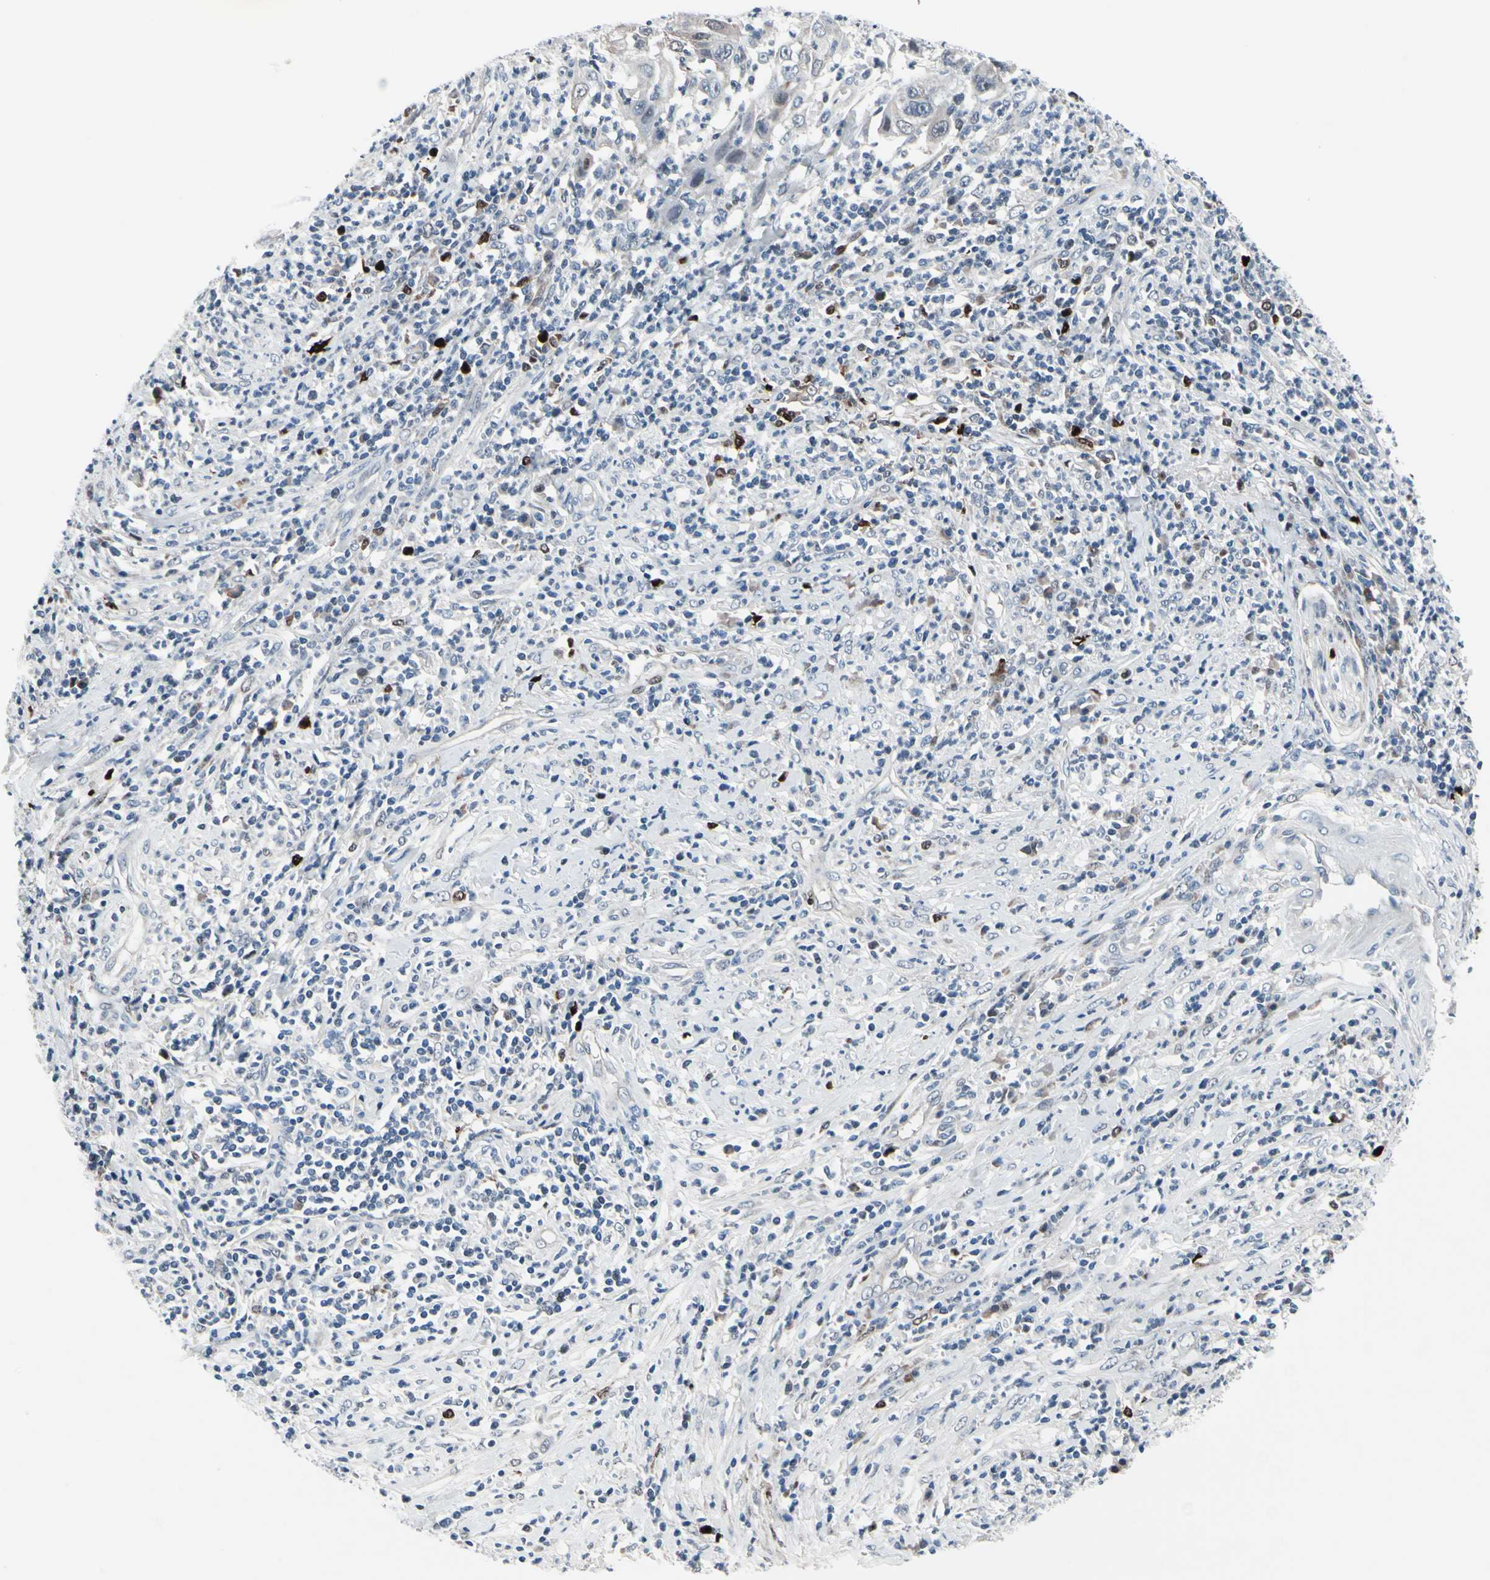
{"staining": {"intensity": "weak", "quantity": "<25%", "location": "cytoplasmic/membranous"}, "tissue": "cervical cancer", "cell_type": "Tumor cells", "image_type": "cancer", "snomed": [{"axis": "morphology", "description": "Squamous cell carcinoma, NOS"}, {"axis": "topography", "description": "Cervix"}], "caption": "A high-resolution micrograph shows immunohistochemistry (IHC) staining of cervical cancer (squamous cell carcinoma), which shows no significant positivity in tumor cells.", "gene": "TXN", "patient": {"sex": "female", "age": 32}}